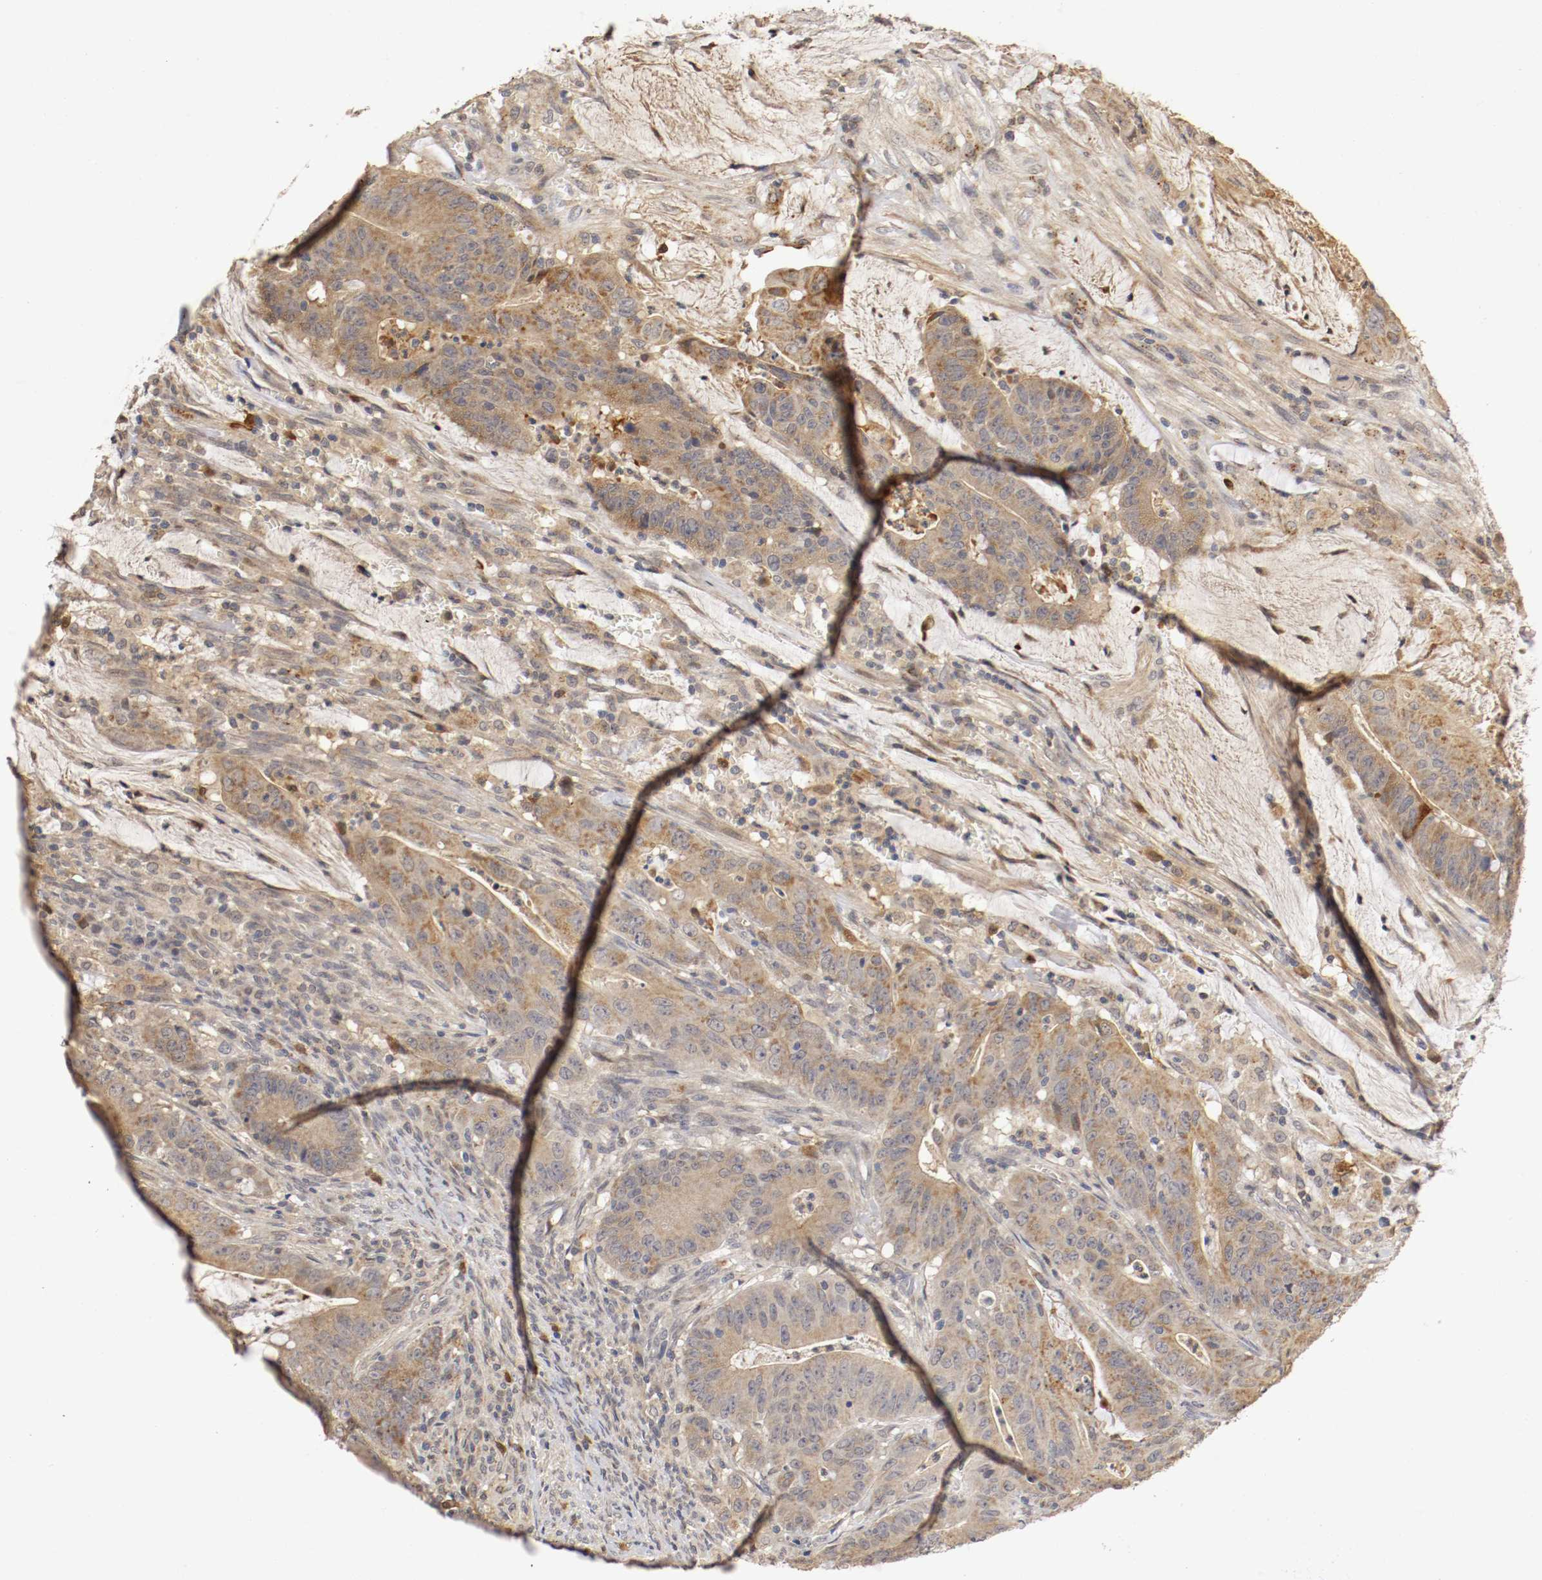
{"staining": {"intensity": "moderate", "quantity": "25%-75%", "location": "cytoplasmic/membranous"}, "tissue": "colorectal cancer", "cell_type": "Tumor cells", "image_type": "cancer", "snomed": [{"axis": "morphology", "description": "Adenocarcinoma, NOS"}, {"axis": "topography", "description": "Colon"}], "caption": "Adenocarcinoma (colorectal) tissue displays moderate cytoplasmic/membranous positivity in about 25%-75% of tumor cells, visualized by immunohistochemistry.", "gene": "TNFRSF1B", "patient": {"sex": "male", "age": 45}}